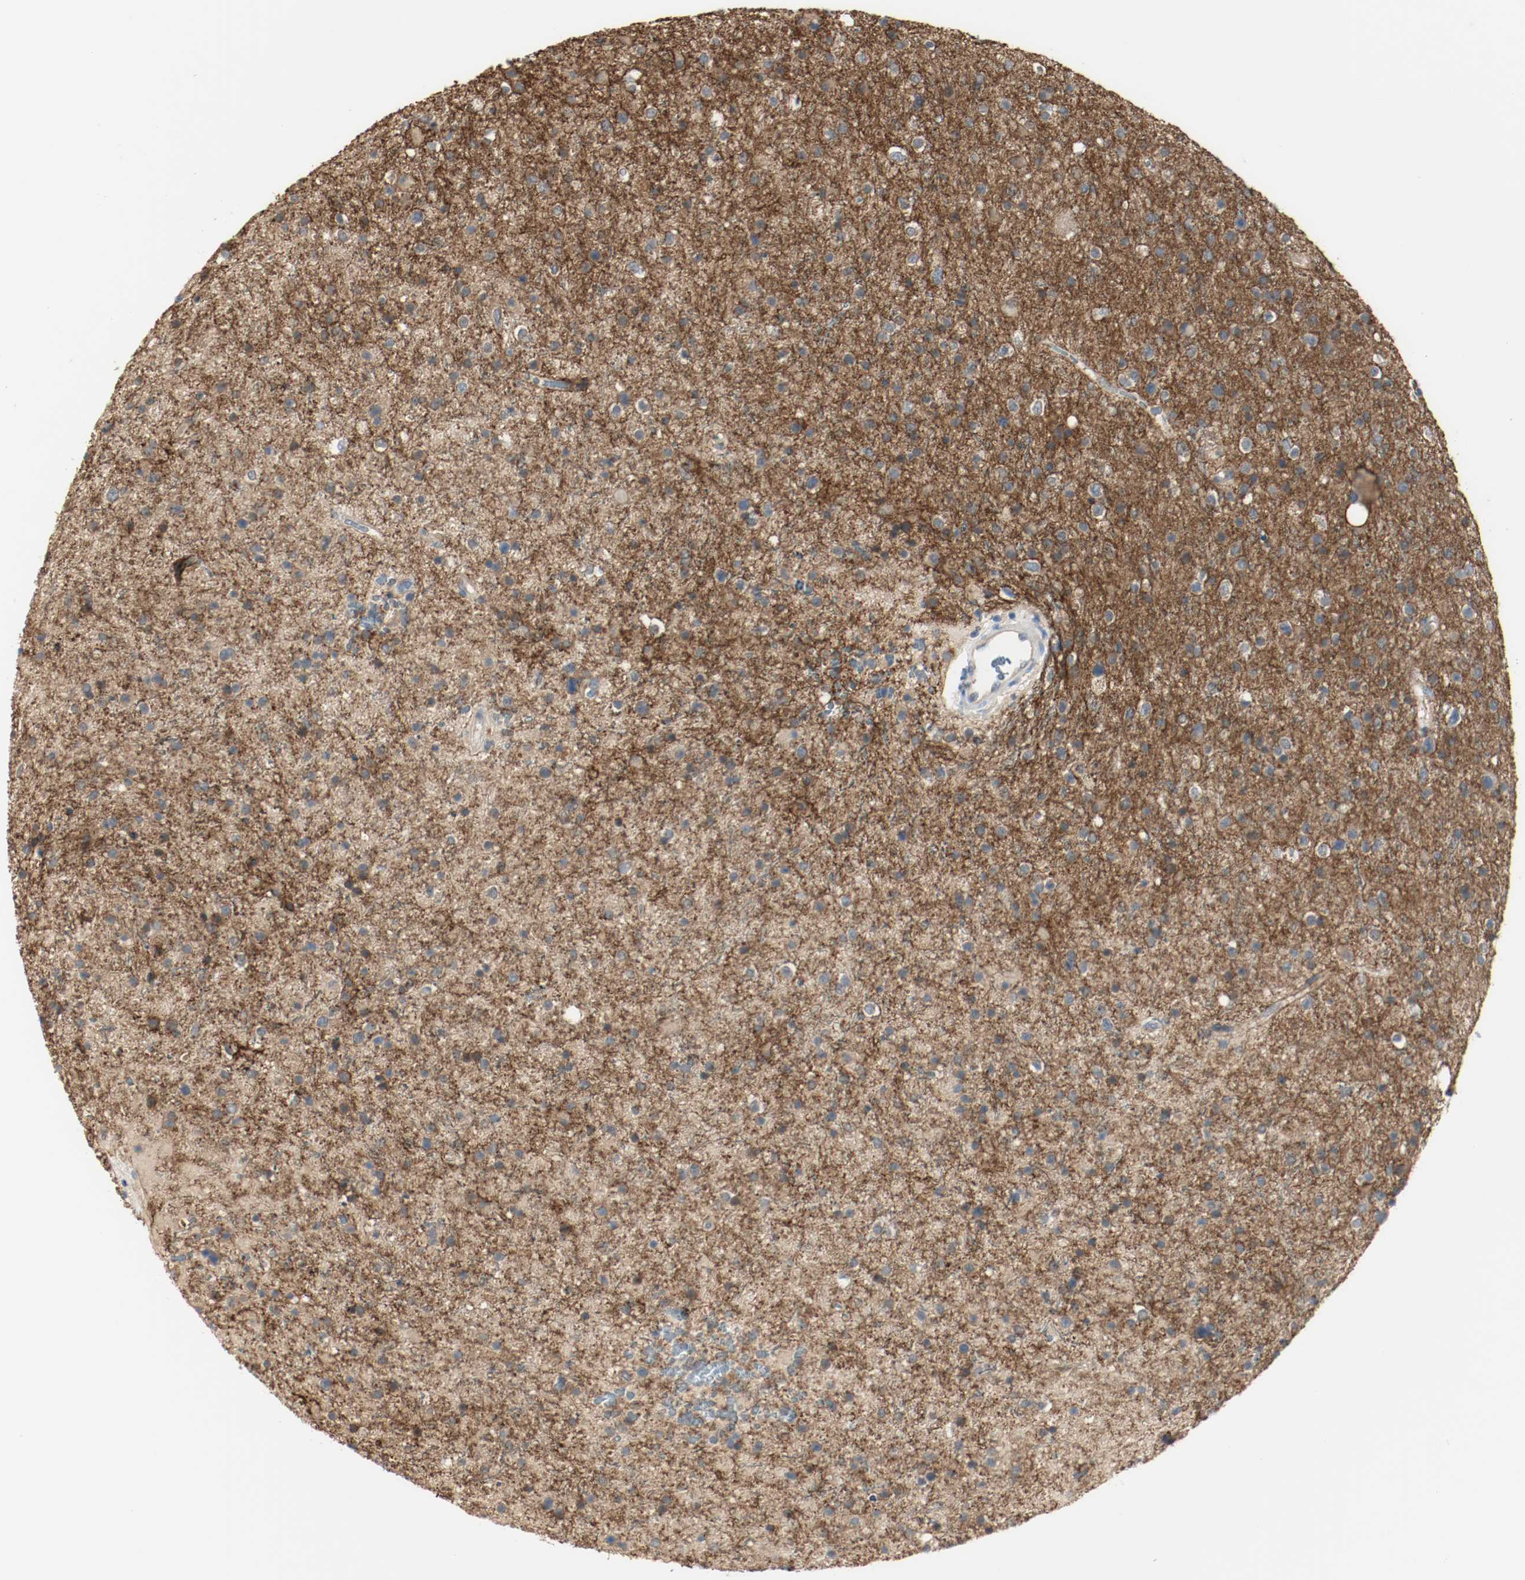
{"staining": {"intensity": "moderate", "quantity": ">75%", "location": "cytoplasmic/membranous"}, "tissue": "glioma", "cell_type": "Tumor cells", "image_type": "cancer", "snomed": [{"axis": "morphology", "description": "Glioma, malignant, High grade"}, {"axis": "topography", "description": "Brain"}], "caption": "Malignant glioma (high-grade) stained for a protein demonstrates moderate cytoplasmic/membranous positivity in tumor cells.", "gene": "MELTF", "patient": {"sex": "male", "age": 33}}